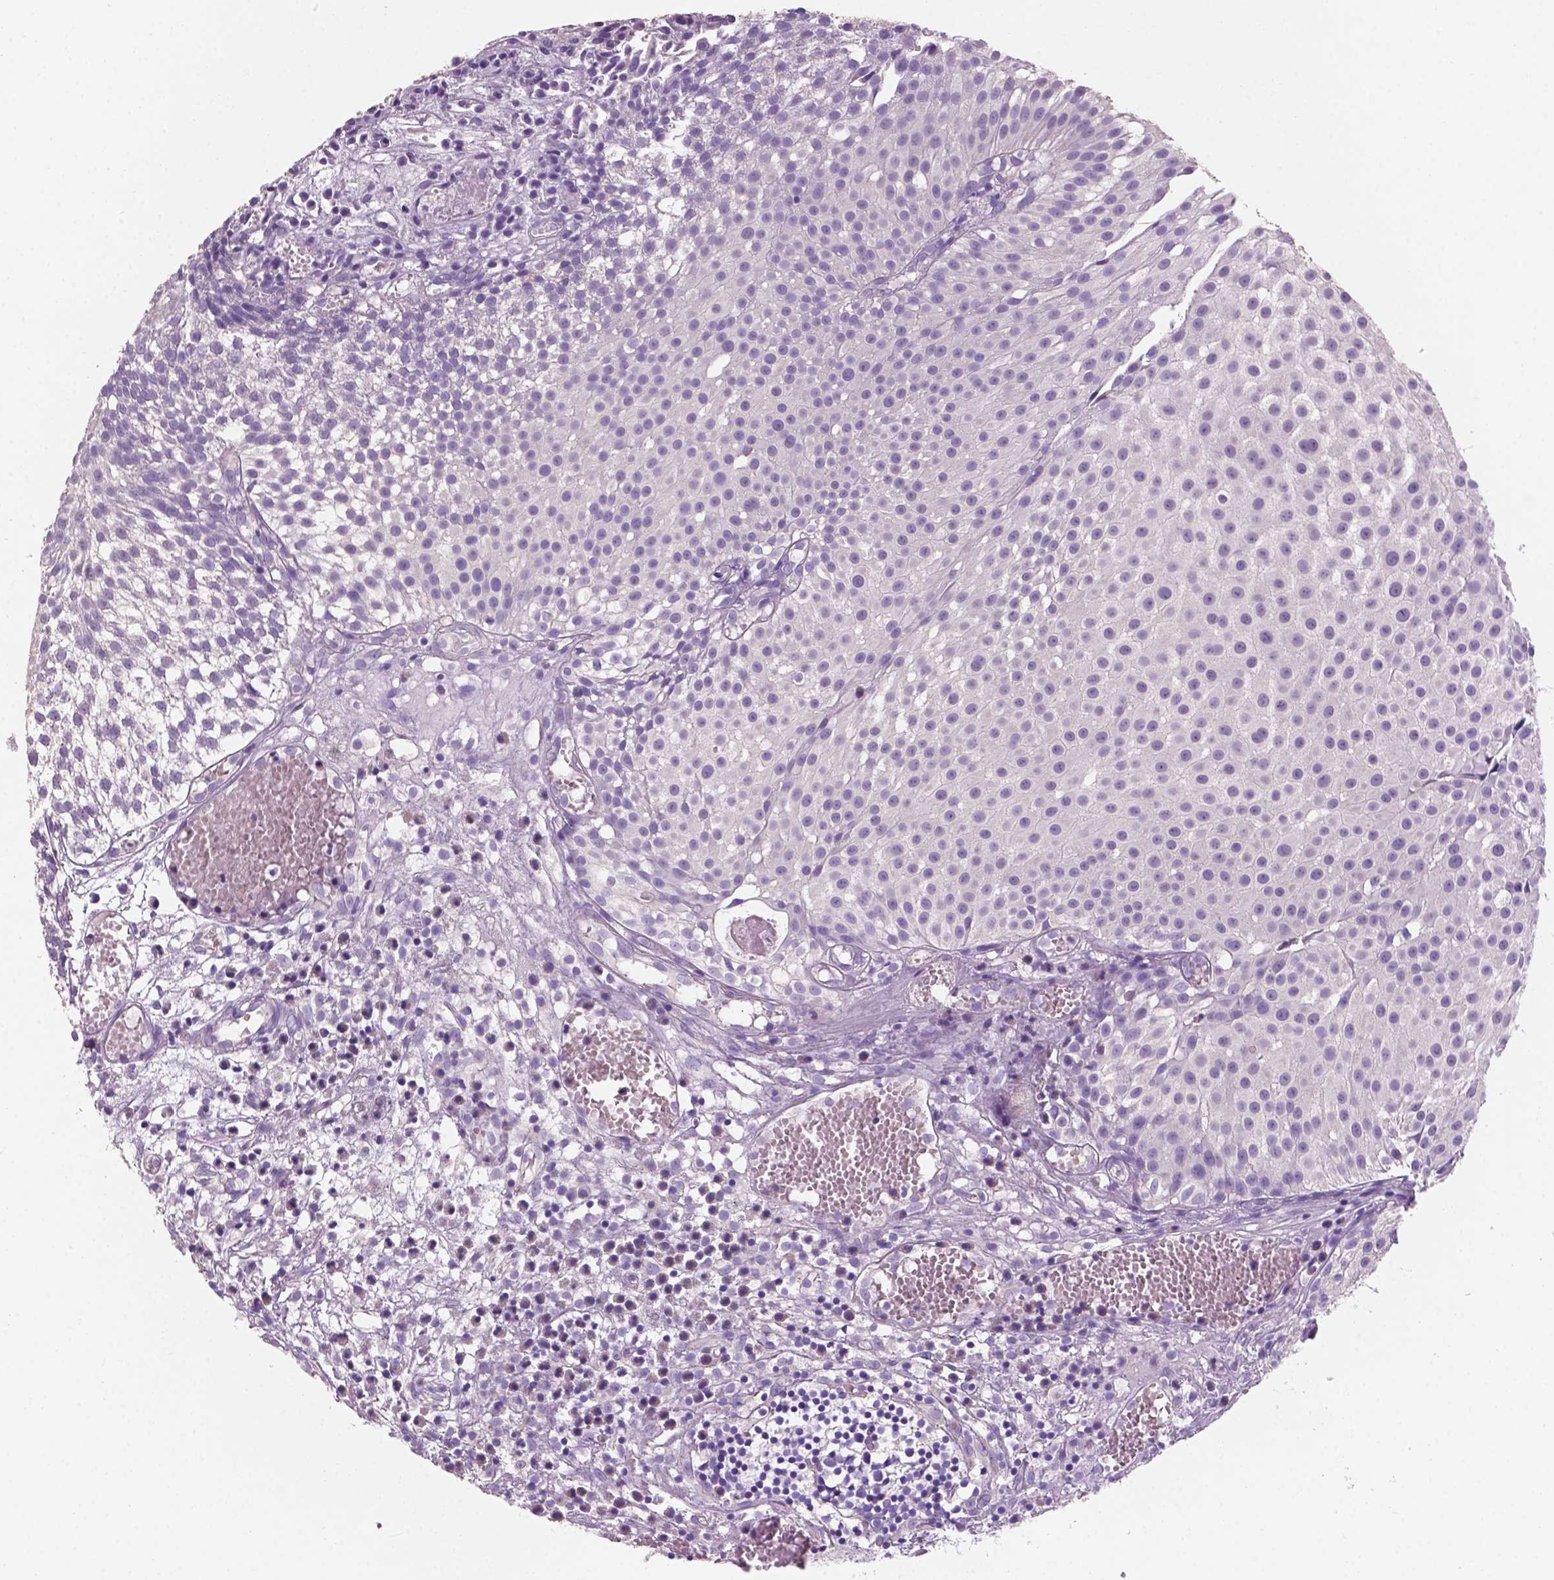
{"staining": {"intensity": "negative", "quantity": "none", "location": "none"}, "tissue": "urothelial cancer", "cell_type": "Tumor cells", "image_type": "cancer", "snomed": [{"axis": "morphology", "description": "Urothelial carcinoma, Low grade"}, {"axis": "topography", "description": "Urinary bladder"}], "caption": "IHC histopathology image of neoplastic tissue: urothelial carcinoma (low-grade) stained with DAB shows no significant protein positivity in tumor cells.", "gene": "SBSN", "patient": {"sex": "male", "age": 79}}